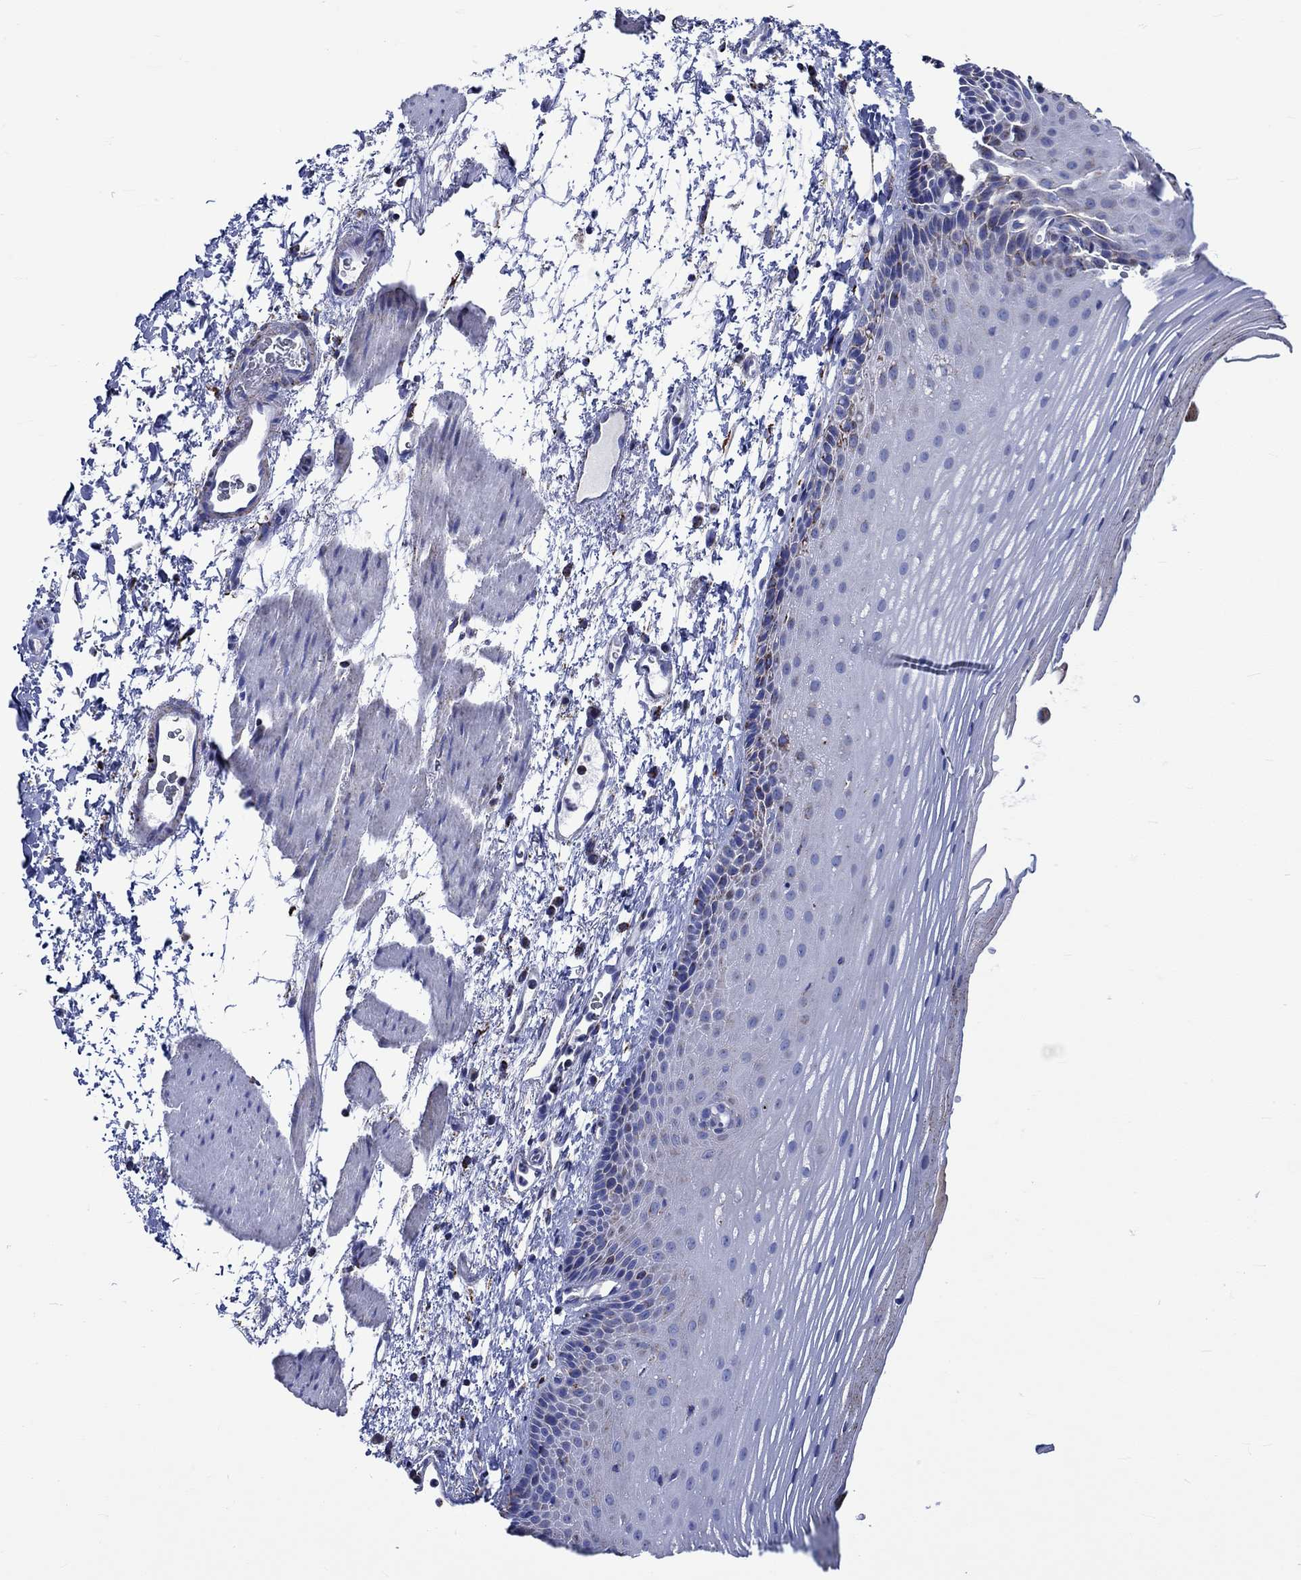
{"staining": {"intensity": "strong", "quantity": "25%-75%", "location": "cytoplasmic/membranous"}, "tissue": "esophagus", "cell_type": "Squamous epithelial cells", "image_type": "normal", "snomed": [{"axis": "morphology", "description": "Normal tissue, NOS"}, {"axis": "topography", "description": "Esophagus"}], "caption": "Immunohistochemical staining of normal human esophagus shows high levels of strong cytoplasmic/membranous expression in about 25%-75% of squamous epithelial cells.", "gene": "RCE1", "patient": {"sex": "male", "age": 76}}